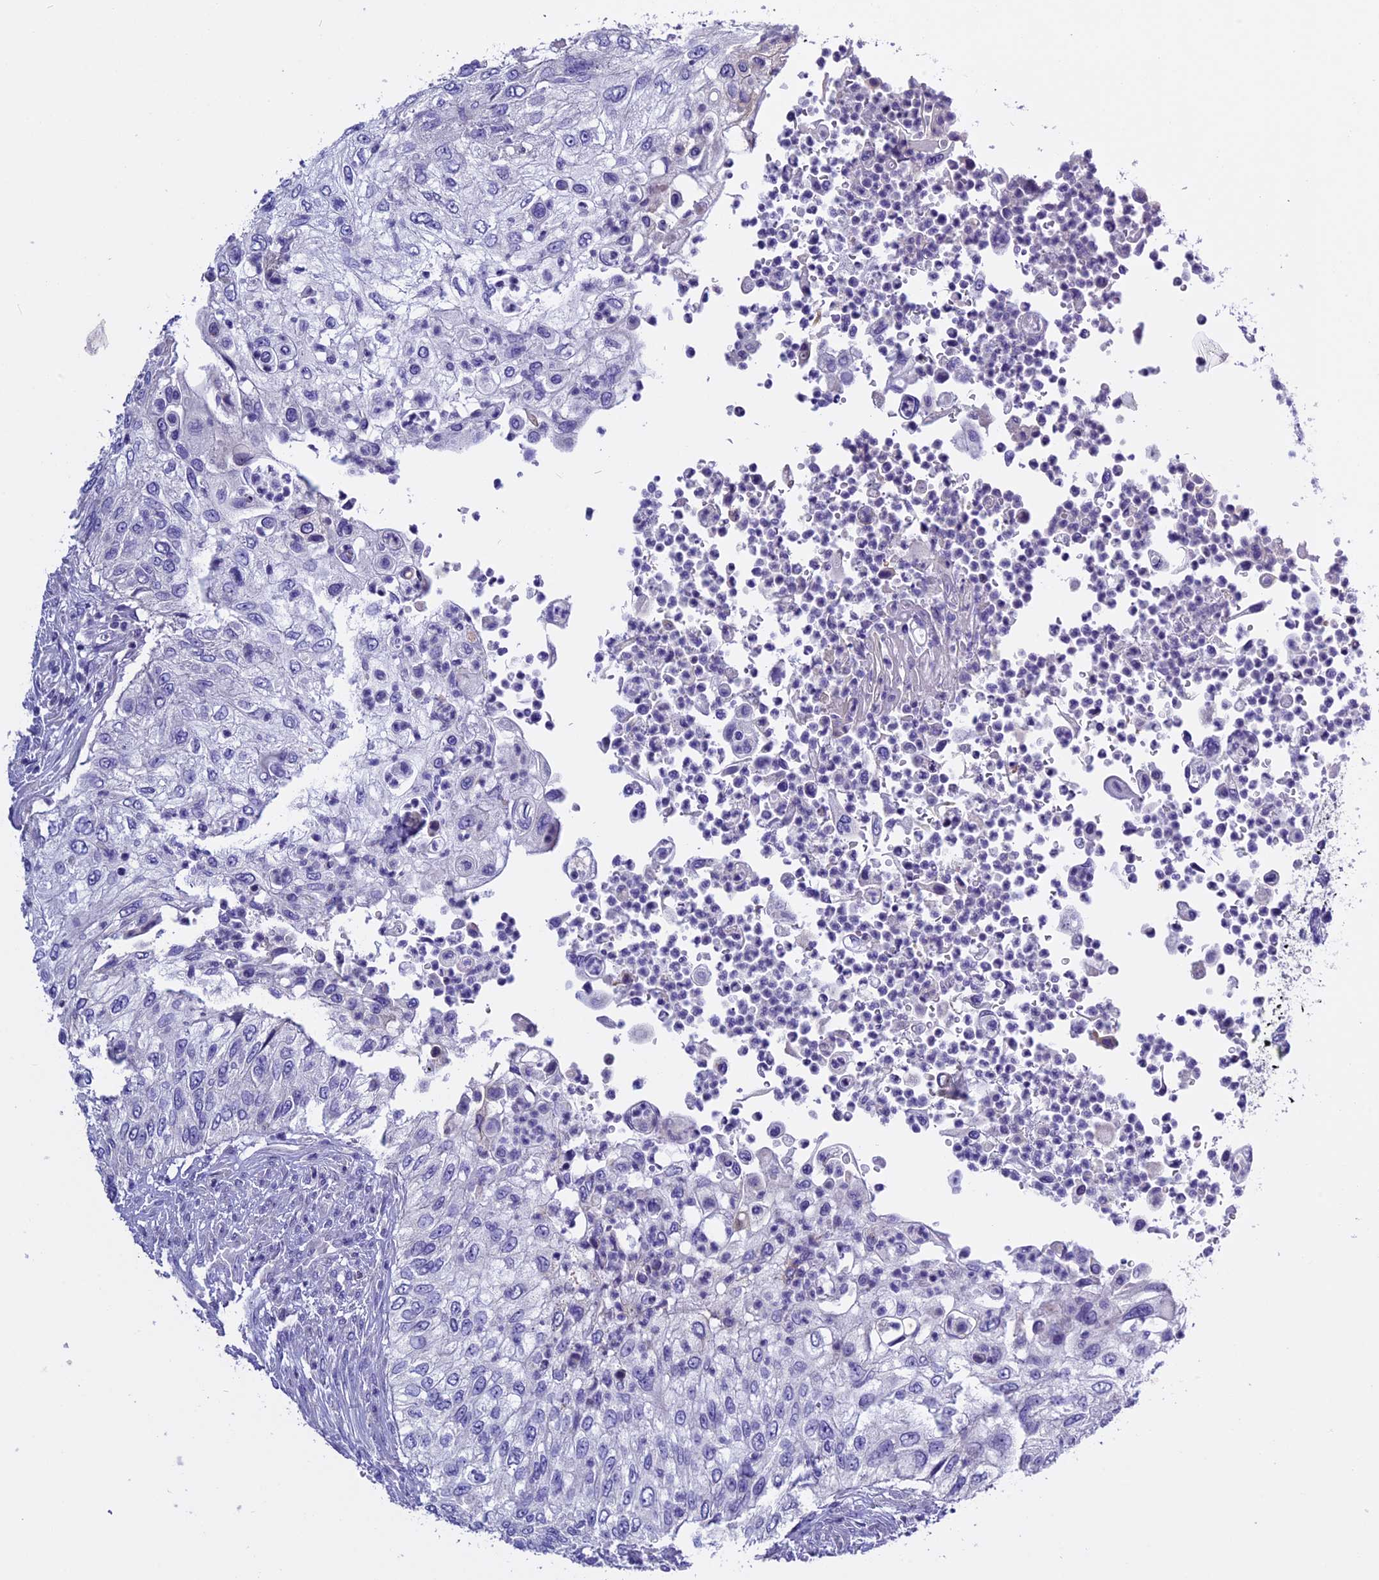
{"staining": {"intensity": "negative", "quantity": "none", "location": "none"}, "tissue": "urothelial cancer", "cell_type": "Tumor cells", "image_type": "cancer", "snomed": [{"axis": "morphology", "description": "Urothelial carcinoma, High grade"}, {"axis": "topography", "description": "Urinary bladder"}], "caption": "A micrograph of human urothelial cancer is negative for staining in tumor cells.", "gene": "RTTN", "patient": {"sex": "female", "age": 60}}